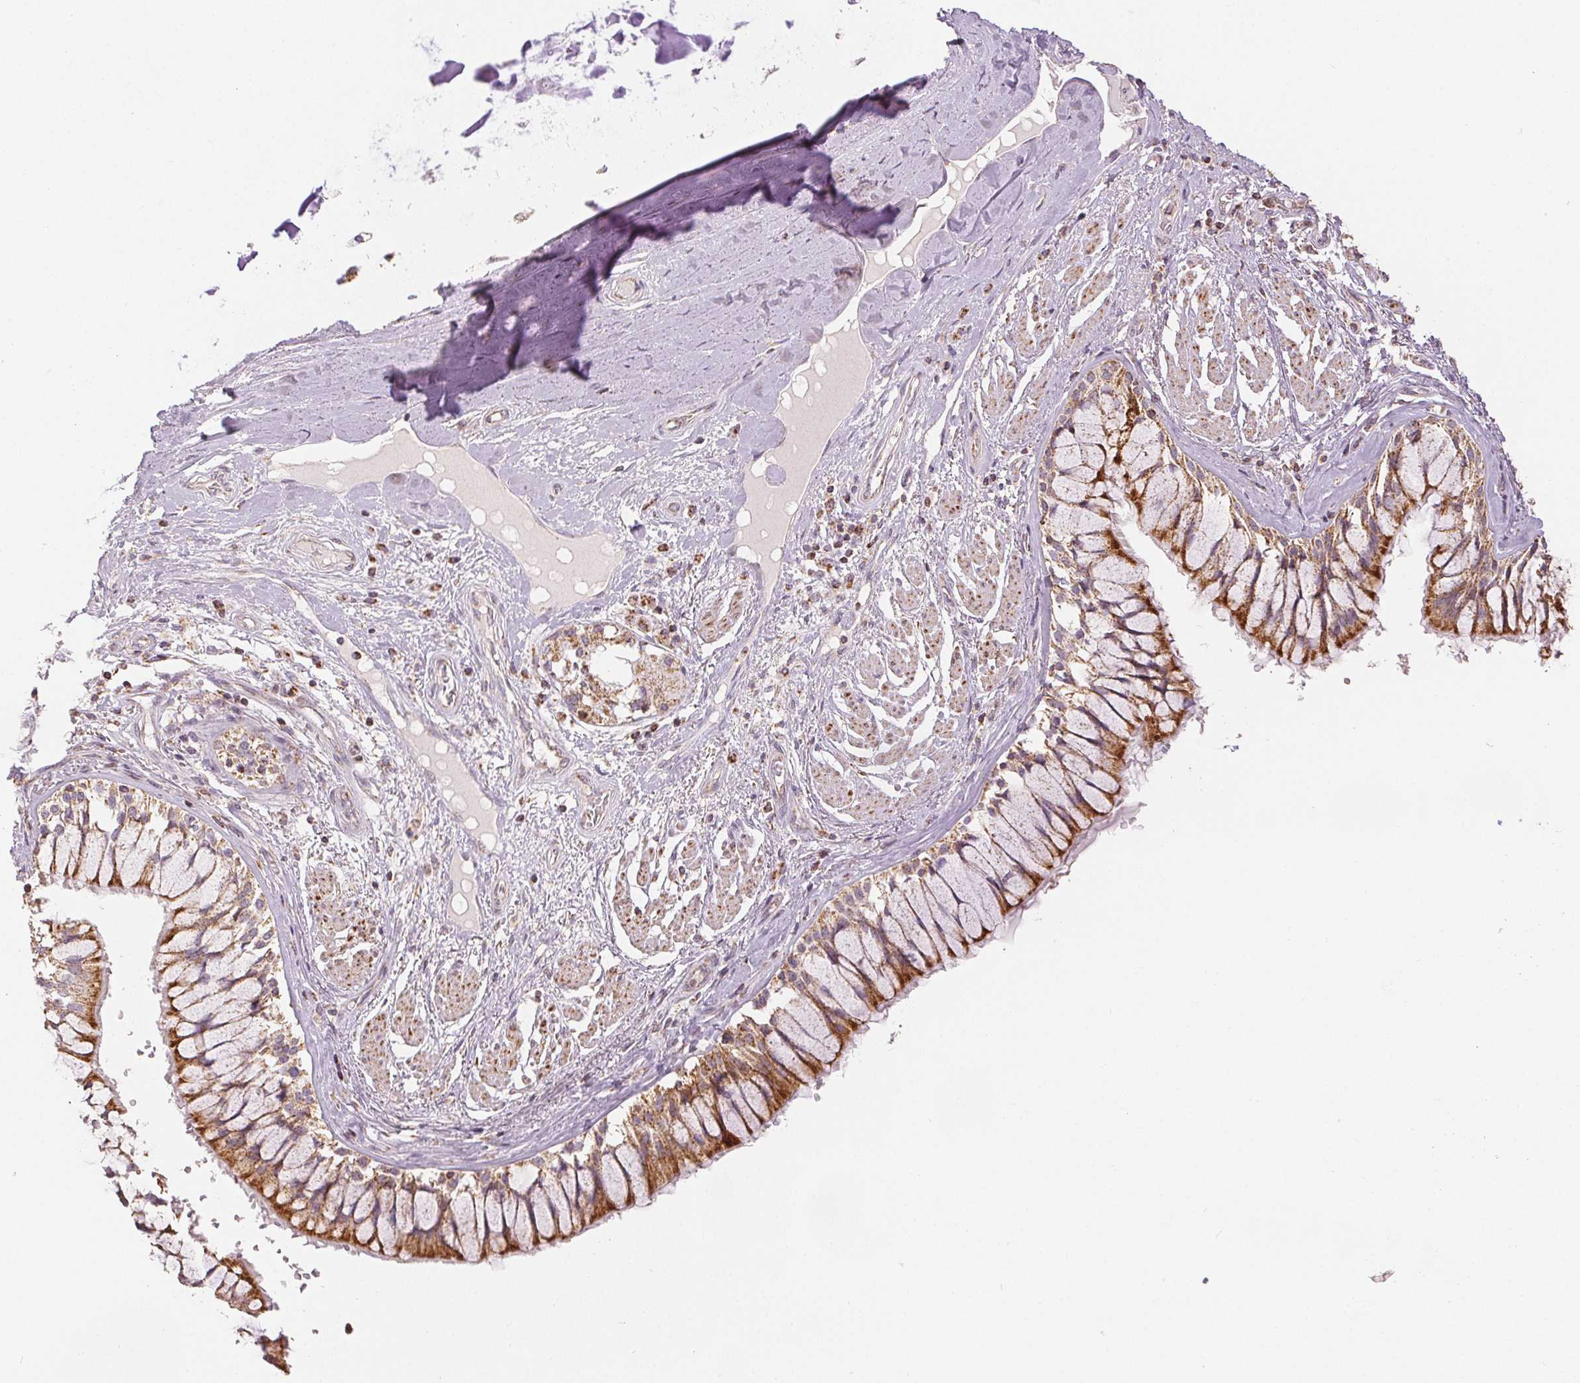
{"staining": {"intensity": "moderate", "quantity": "<25%", "location": "cytoplasmic/membranous"}, "tissue": "adipose tissue", "cell_type": "Adipocytes", "image_type": "normal", "snomed": [{"axis": "morphology", "description": "Normal tissue, NOS"}, {"axis": "topography", "description": "Cartilage tissue"}, {"axis": "topography", "description": "Bronchus"}], "caption": "IHC of unremarkable adipose tissue demonstrates low levels of moderate cytoplasmic/membranous expression in about <25% of adipocytes.", "gene": "SDHB", "patient": {"sex": "male", "age": 64}}